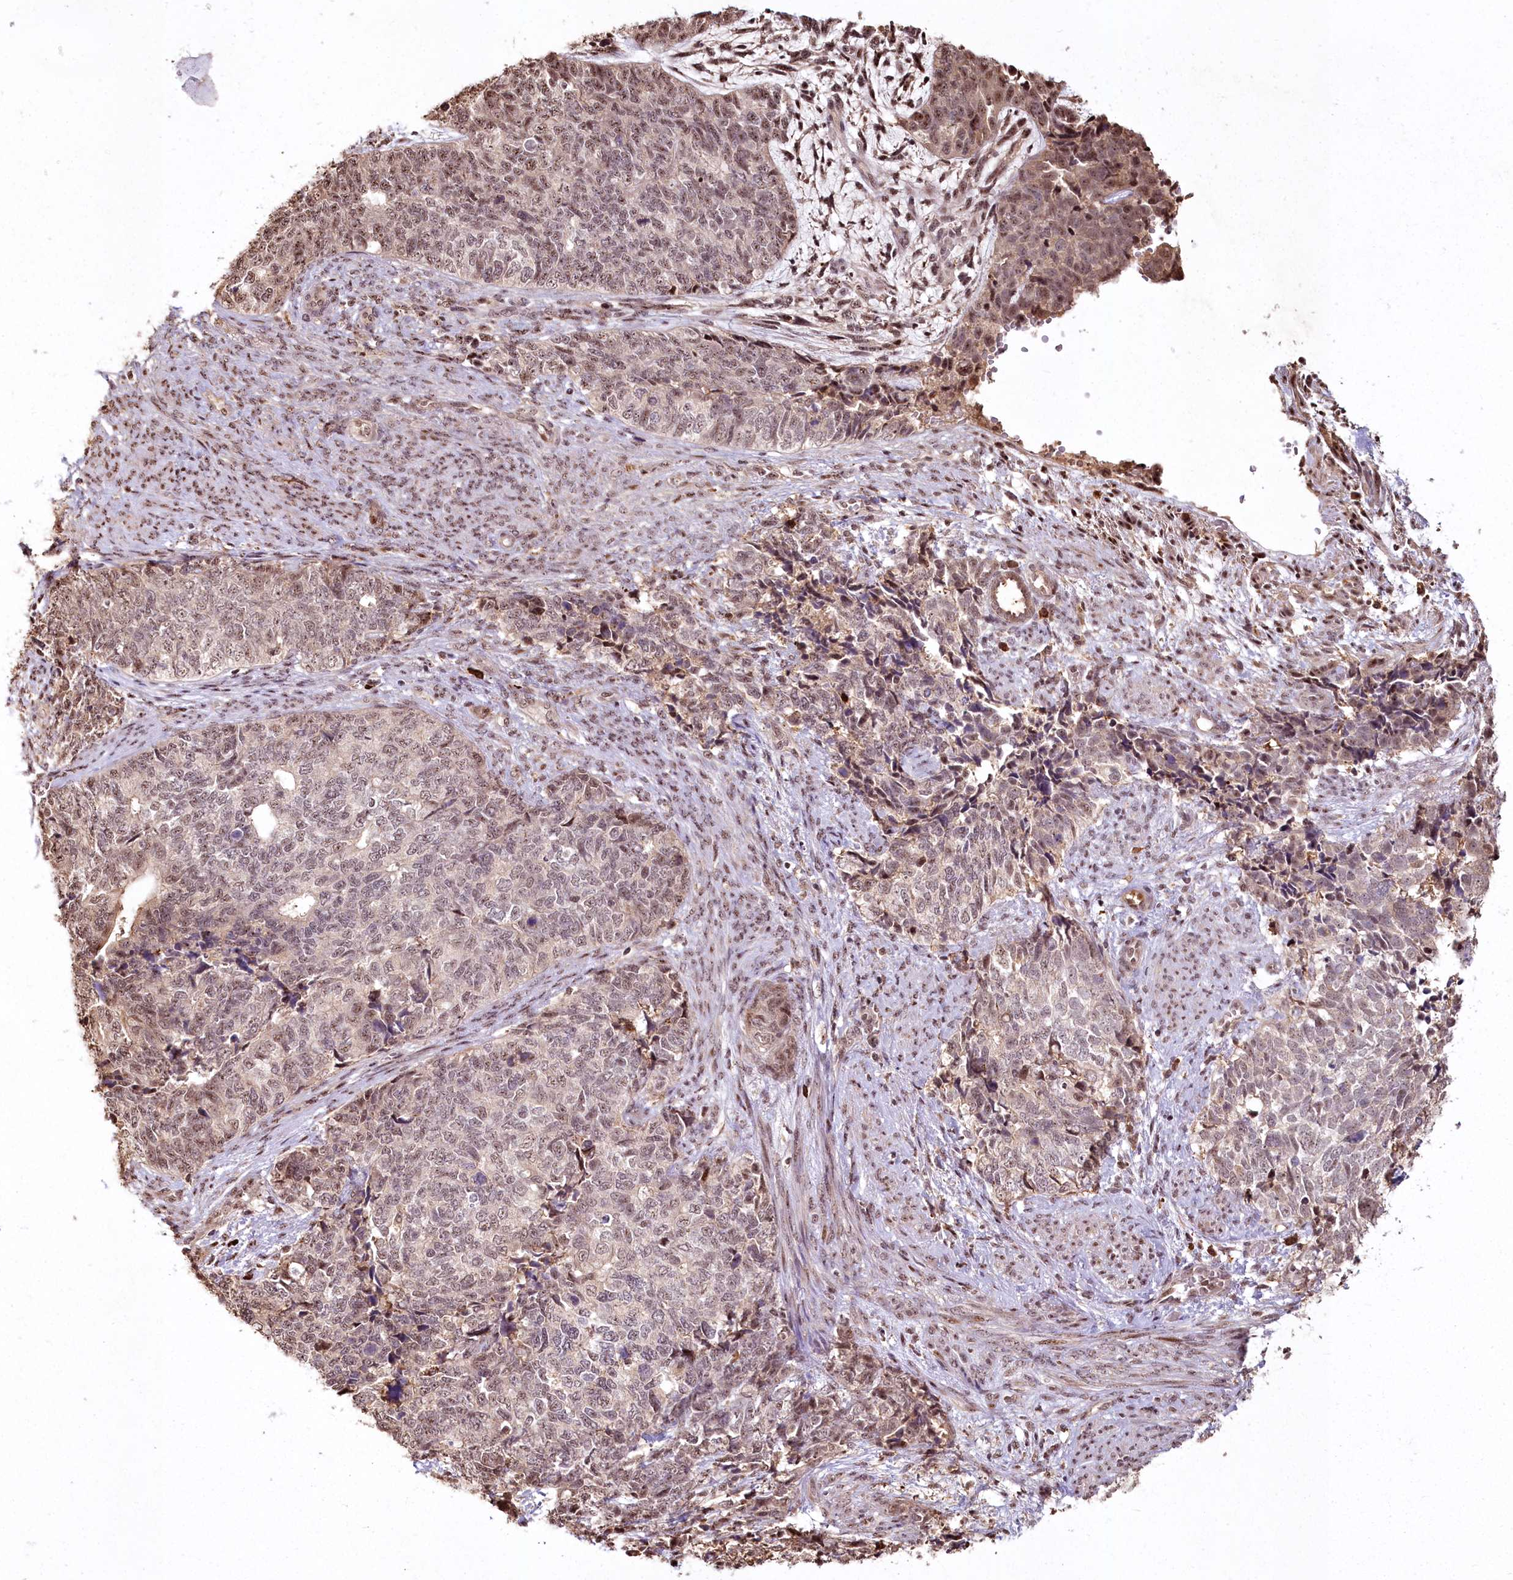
{"staining": {"intensity": "weak", "quantity": "25%-75%", "location": "nuclear"}, "tissue": "cervical cancer", "cell_type": "Tumor cells", "image_type": "cancer", "snomed": [{"axis": "morphology", "description": "Squamous cell carcinoma, NOS"}, {"axis": "topography", "description": "Cervix"}], "caption": "Cervical cancer (squamous cell carcinoma) stained with a protein marker displays weak staining in tumor cells.", "gene": "PYROXD1", "patient": {"sex": "female", "age": 63}}